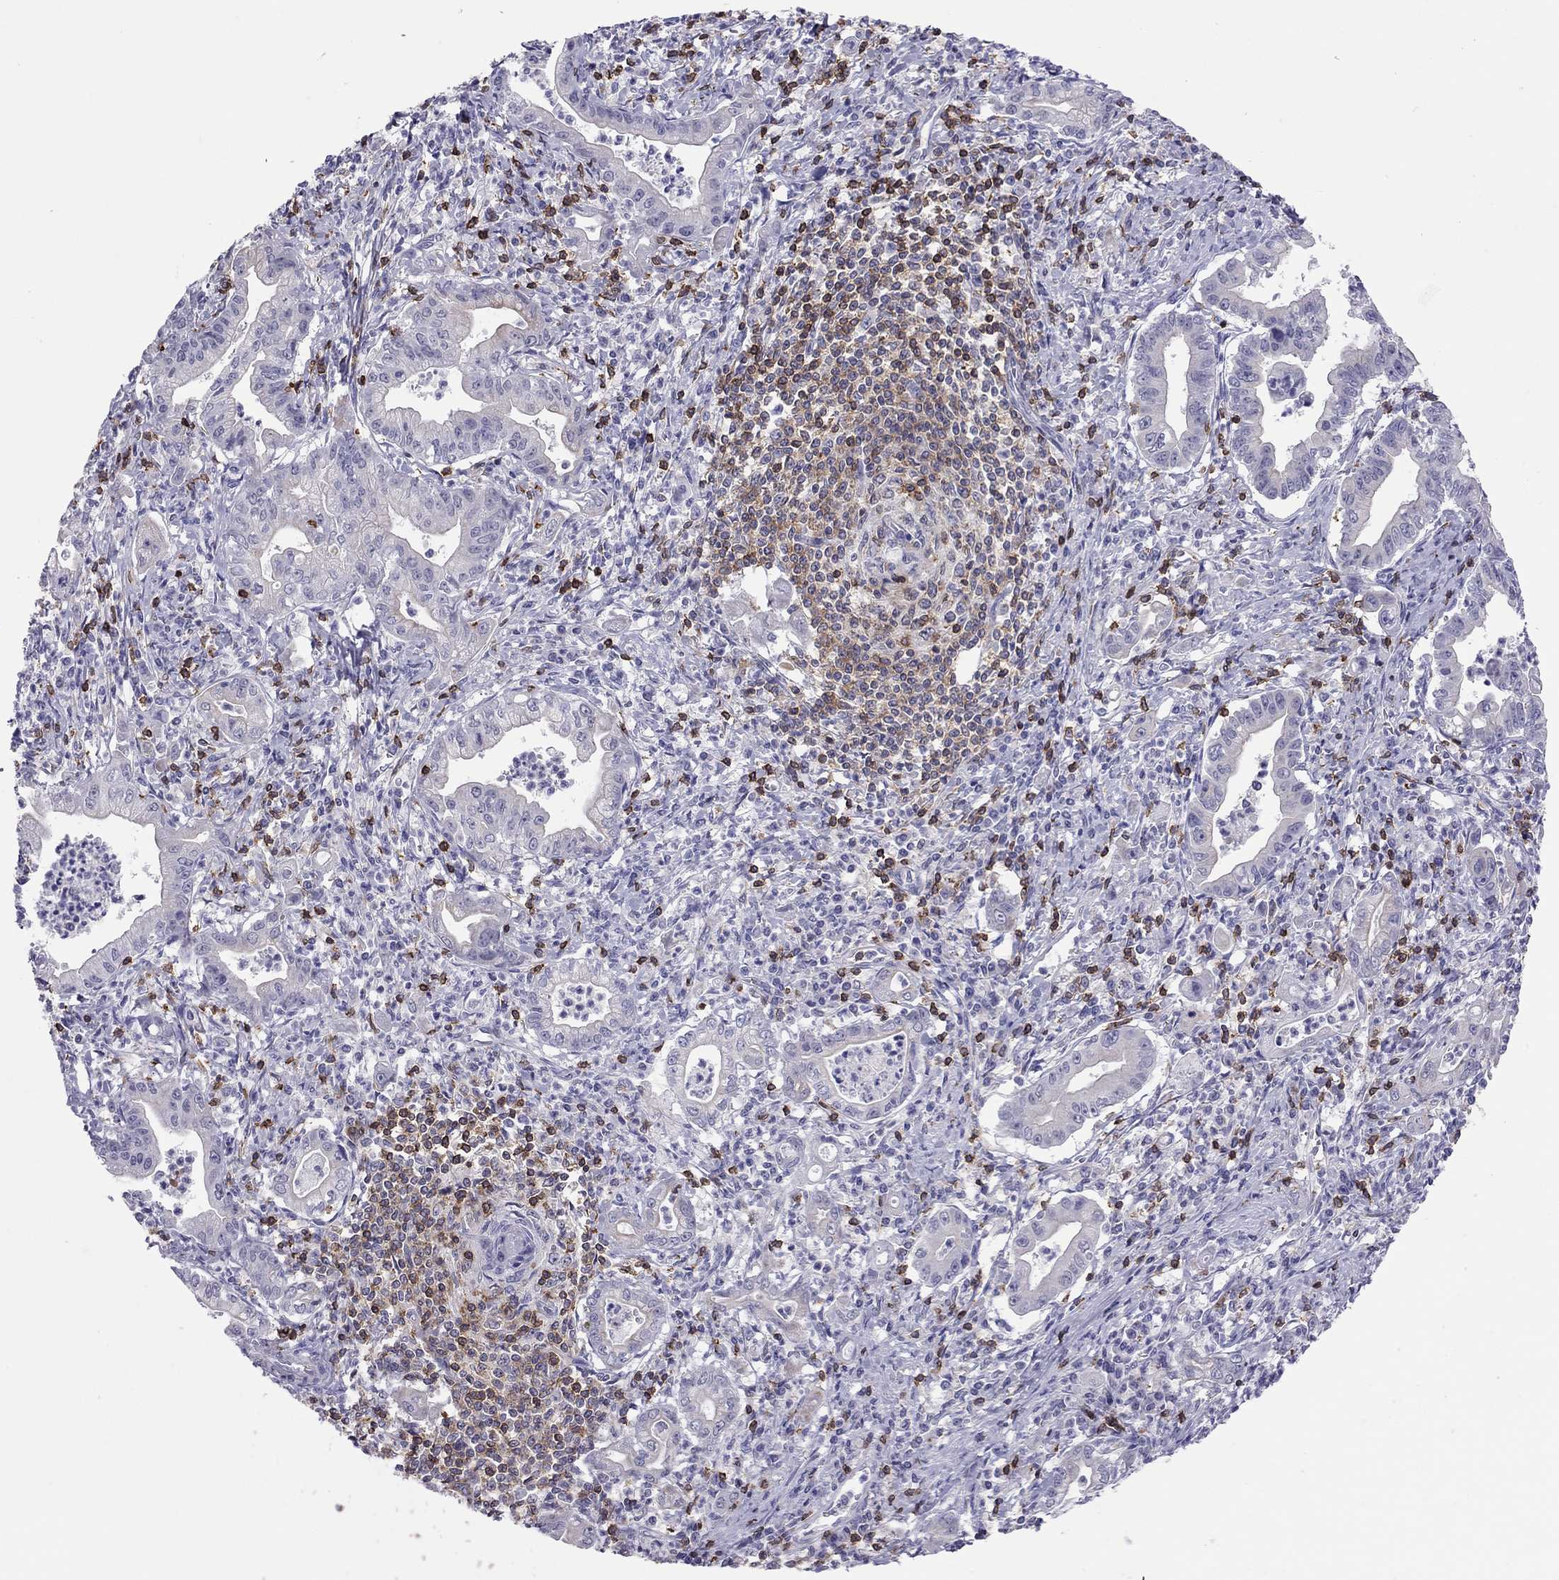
{"staining": {"intensity": "negative", "quantity": "none", "location": "none"}, "tissue": "stomach cancer", "cell_type": "Tumor cells", "image_type": "cancer", "snomed": [{"axis": "morphology", "description": "Adenocarcinoma, NOS"}, {"axis": "topography", "description": "Stomach, upper"}], "caption": "Adenocarcinoma (stomach) stained for a protein using immunohistochemistry reveals no positivity tumor cells.", "gene": "MND1", "patient": {"sex": "female", "age": 79}}